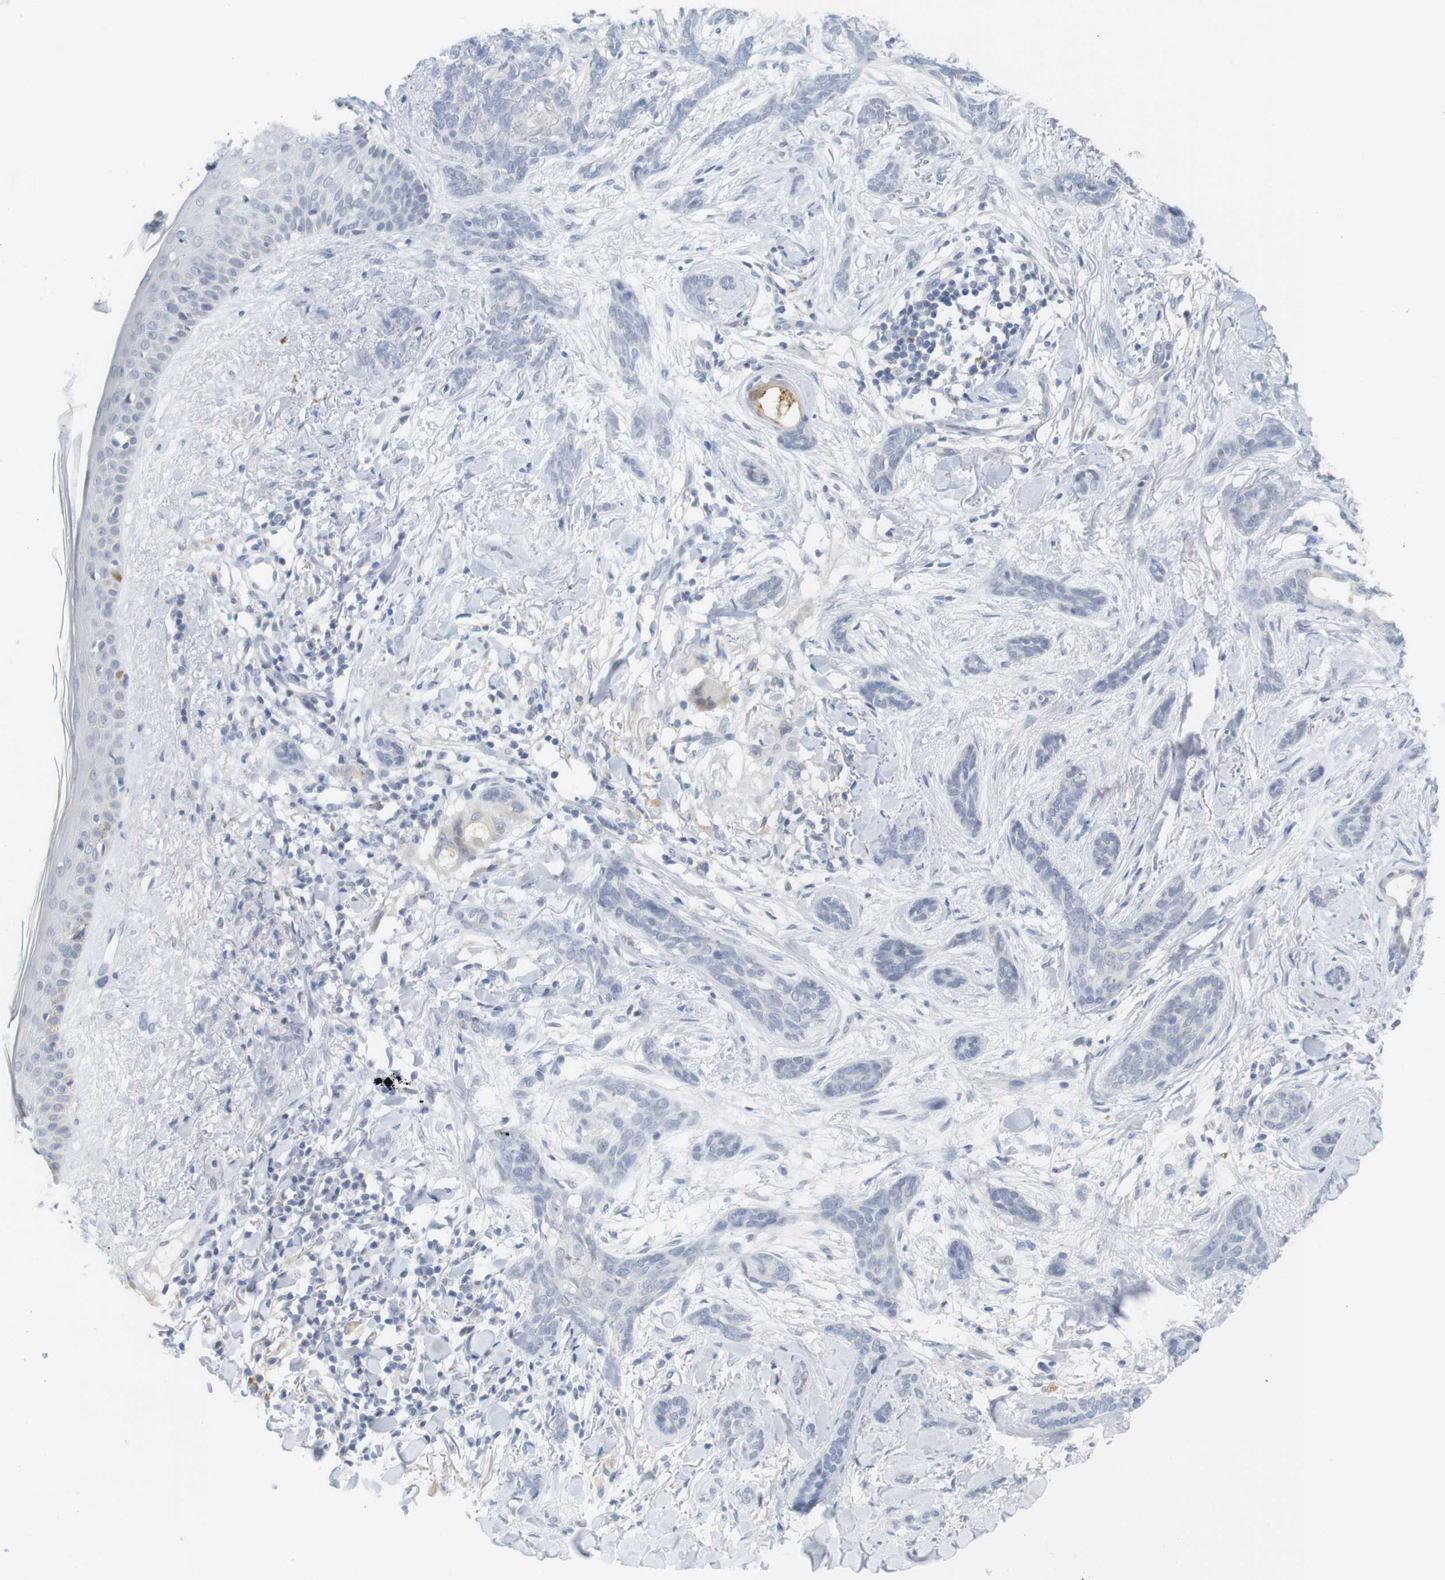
{"staining": {"intensity": "negative", "quantity": "none", "location": "none"}, "tissue": "skin cancer", "cell_type": "Tumor cells", "image_type": "cancer", "snomed": [{"axis": "morphology", "description": "Basal cell carcinoma"}, {"axis": "morphology", "description": "Adnexal tumor, benign"}, {"axis": "topography", "description": "Skin"}], "caption": "The image displays no significant staining in tumor cells of skin cancer. (Stains: DAB (3,3'-diaminobenzidine) immunohistochemistry (IHC) with hematoxylin counter stain, Microscopy: brightfield microscopy at high magnification).", "gene": "YIPF1", "patient": {"sex": "female", "age": 42}}